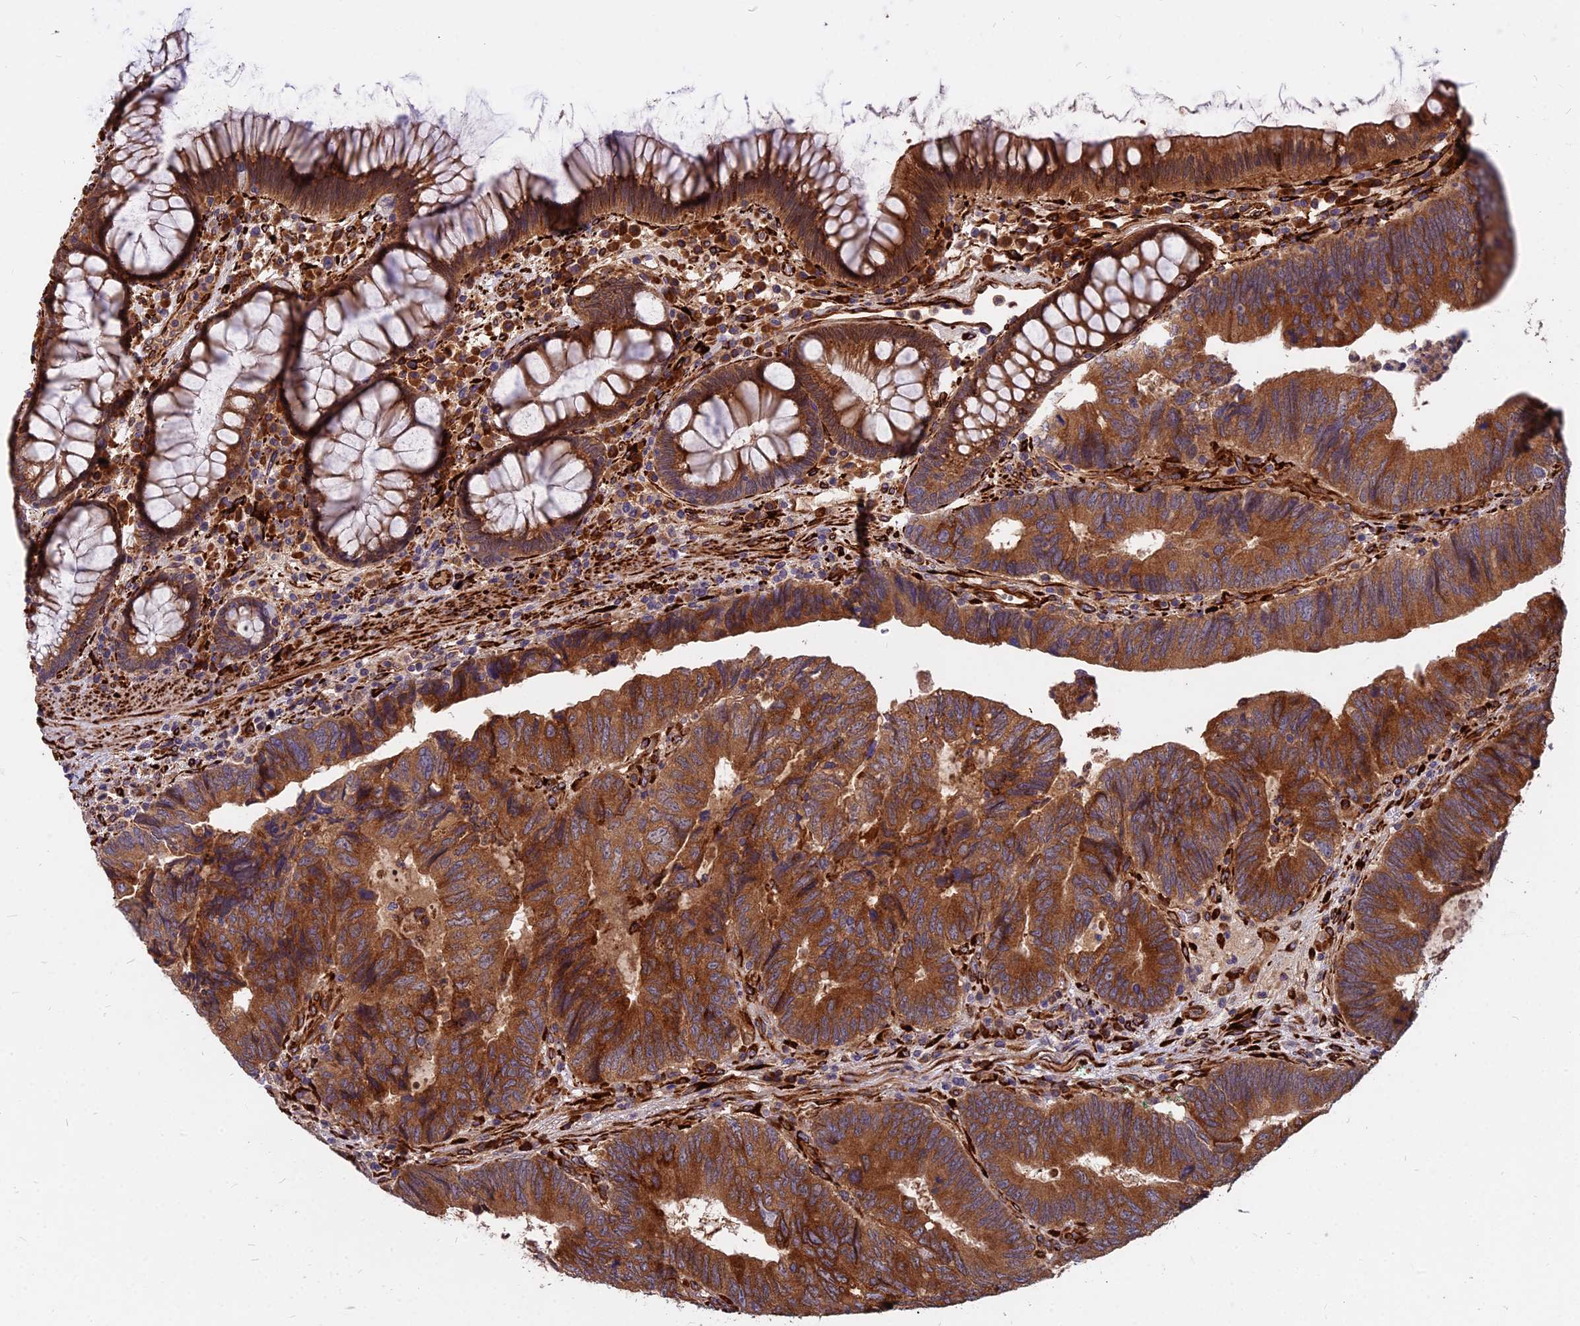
{"staining": {"intensity": "strong", "quantity": ">75%", "location": "cytoplasmic/membranous"}, "tissue": "colorectal cancer", "cell_type": "Tumor cells", "image_type": "cancer", "snomed": [{"axis": "morphology", "description": "Adenocarcinoma, NOS"}, {"axis": "topography", "description": "Colon"}], "caption": "High-power microscopy captured an immunohistochemistry (IHC) photomicrograph of colorectal cancer, revealing strong cytoplasmic/membranous staining in approximately >75% of tumor cells.", "gene": "NDUFAF7", "patient": {"sex": "female", "age": 67}}